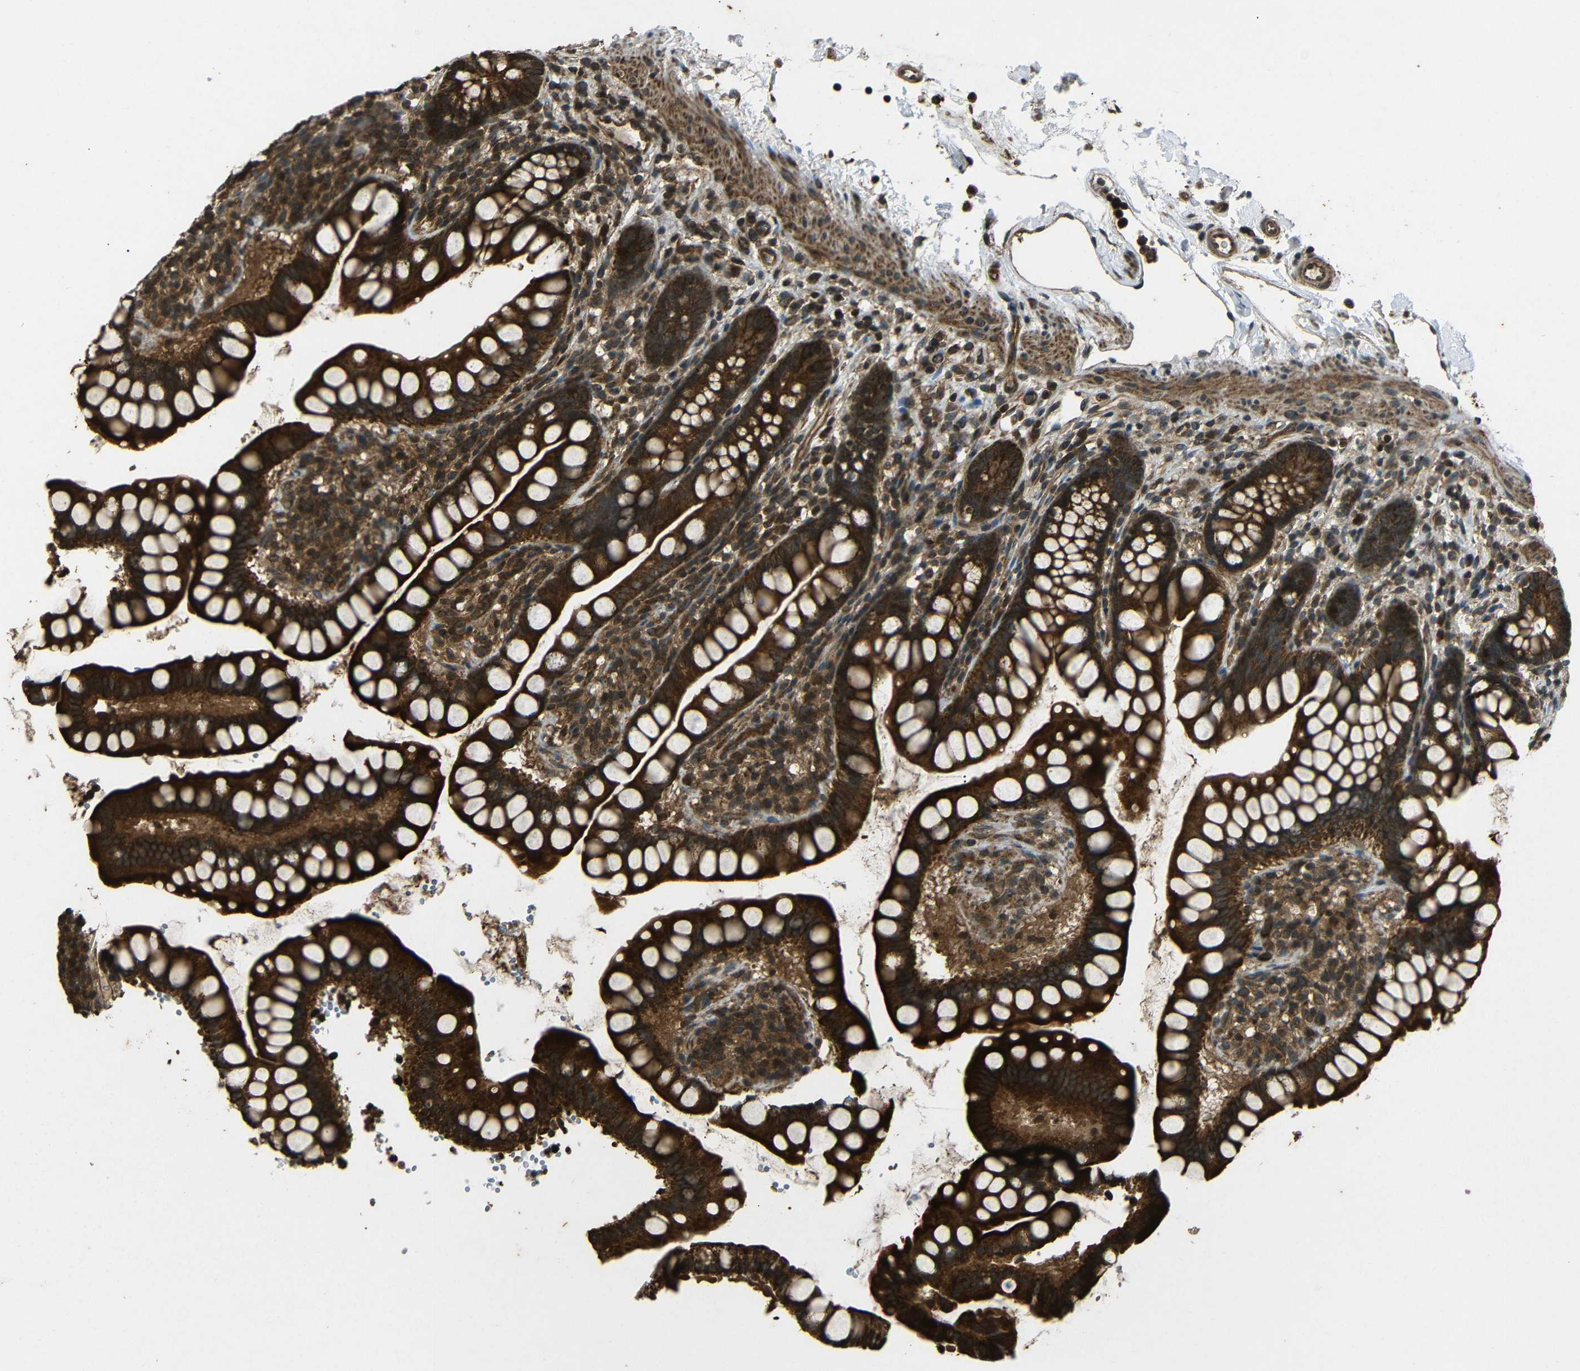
{"staining": {"intensity": "strong", "quantity": ">75%", "location": "cytoplasmic/membranous"}, "tissue": "small intestine", "cell_type": "Glandular cells", "image_type": "normal", "snomed": [{"axis": "morphology", "description": "Normal tissue, NOS"}, {"axis": "topography", "description": "Small intestine"}], "caption": "About >75% of glandular cells in normal human small intestine exhibit strong cytoplasmic/membranous protein expression as visualized by brown immunohistochemical staining.", "gene": "PLK2", "patient": {"sex": "female", "age": 84}}